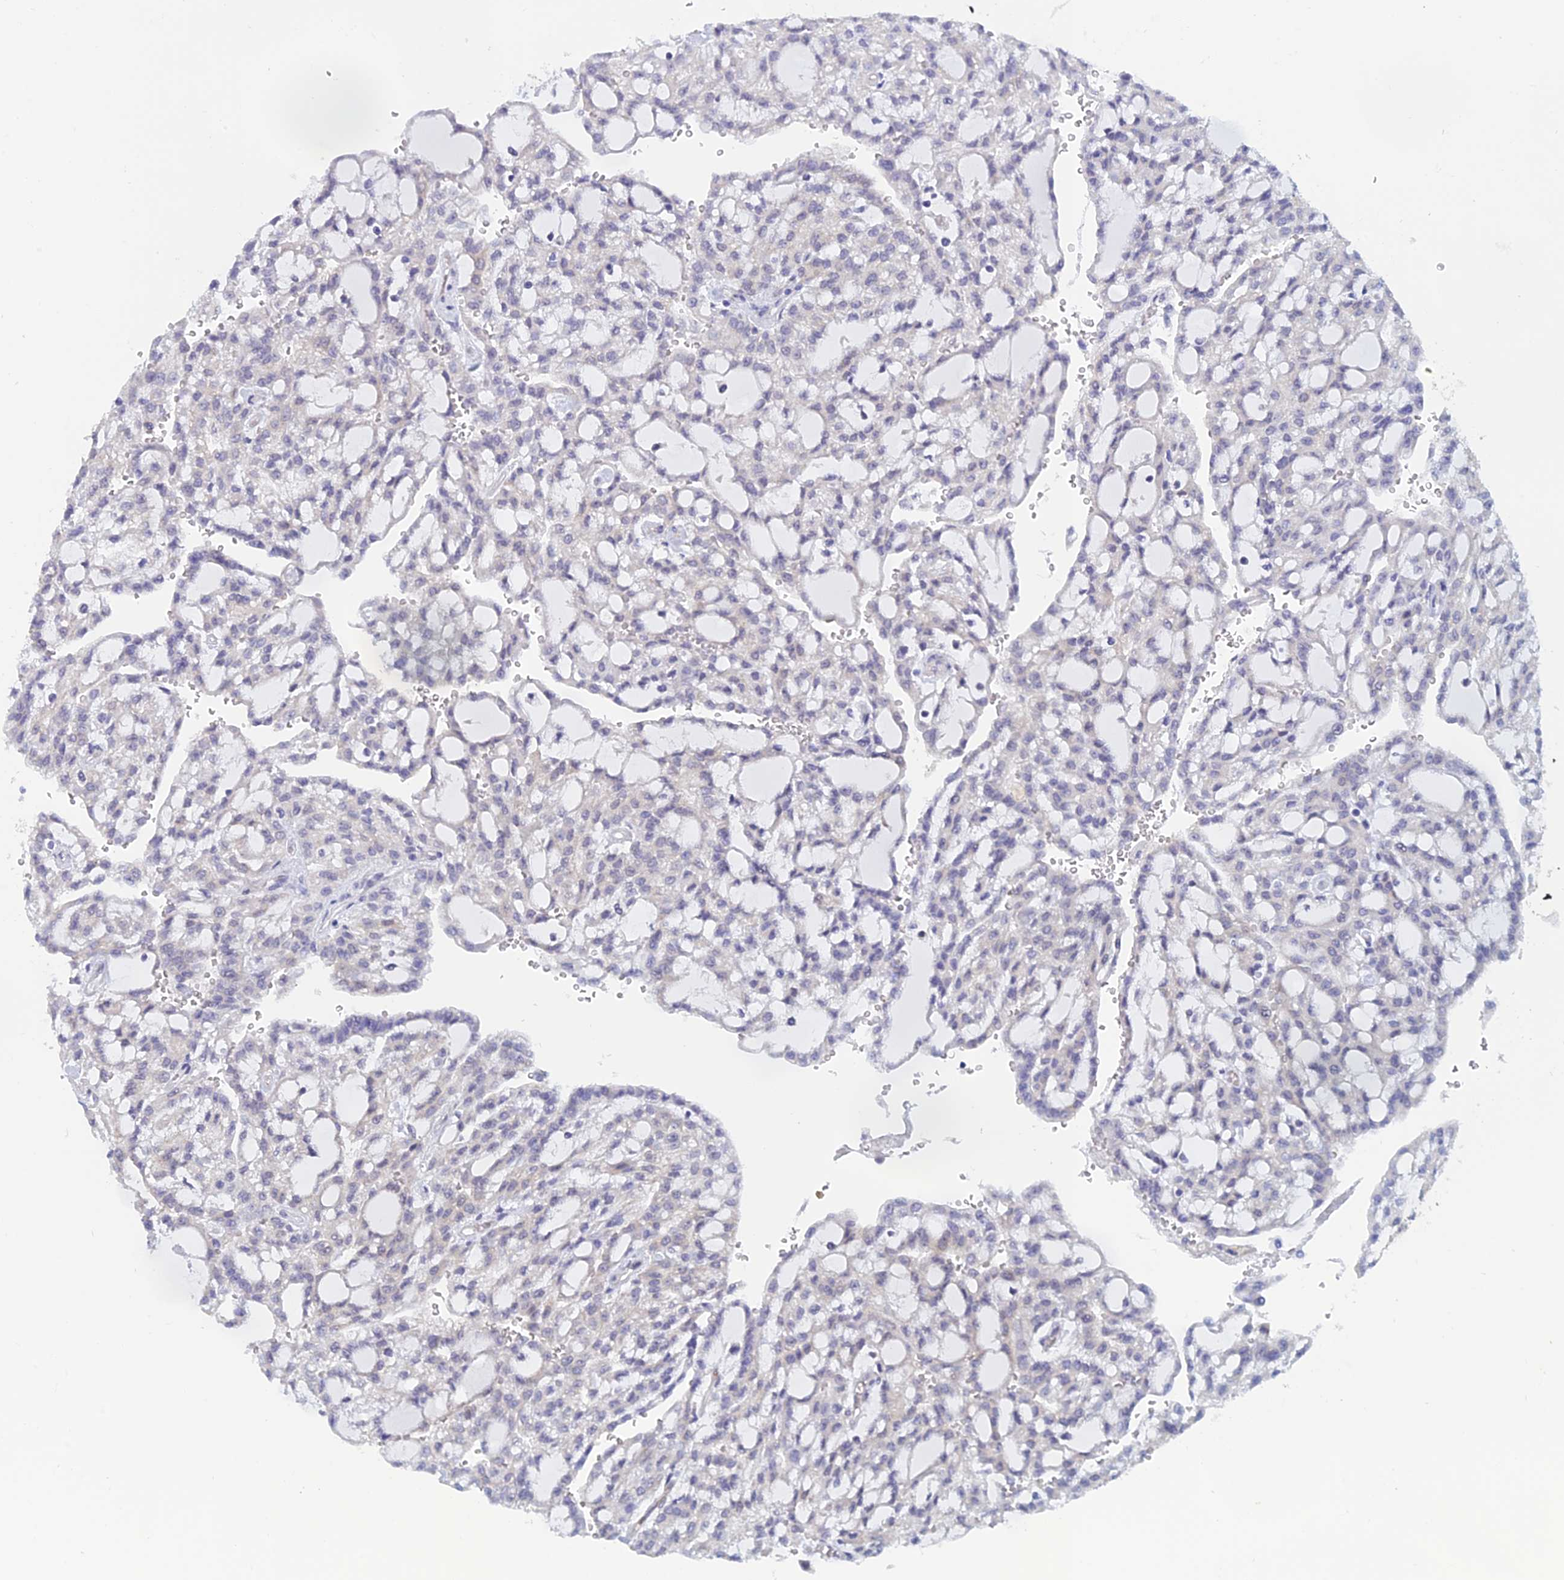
{"staining": {"intensity": "negative", "quantity": "none", "location": "none"}, "tissue": "renal cancer", "cell_type": "Tumor cells", "image_type": "cancer", "snomed": [{"axis": "morphology", "description": "Adenocarcinoma, NOS"}, {"axis": "topography", "description": "Kidney"}], "caption": "This is an immunohistochemistry micrograph of human renal cancer (adenocarcinoma). There is no positivity in tumor cells.", "gene": "SRA1", "patient": {"sex": "male", "age": 63}}